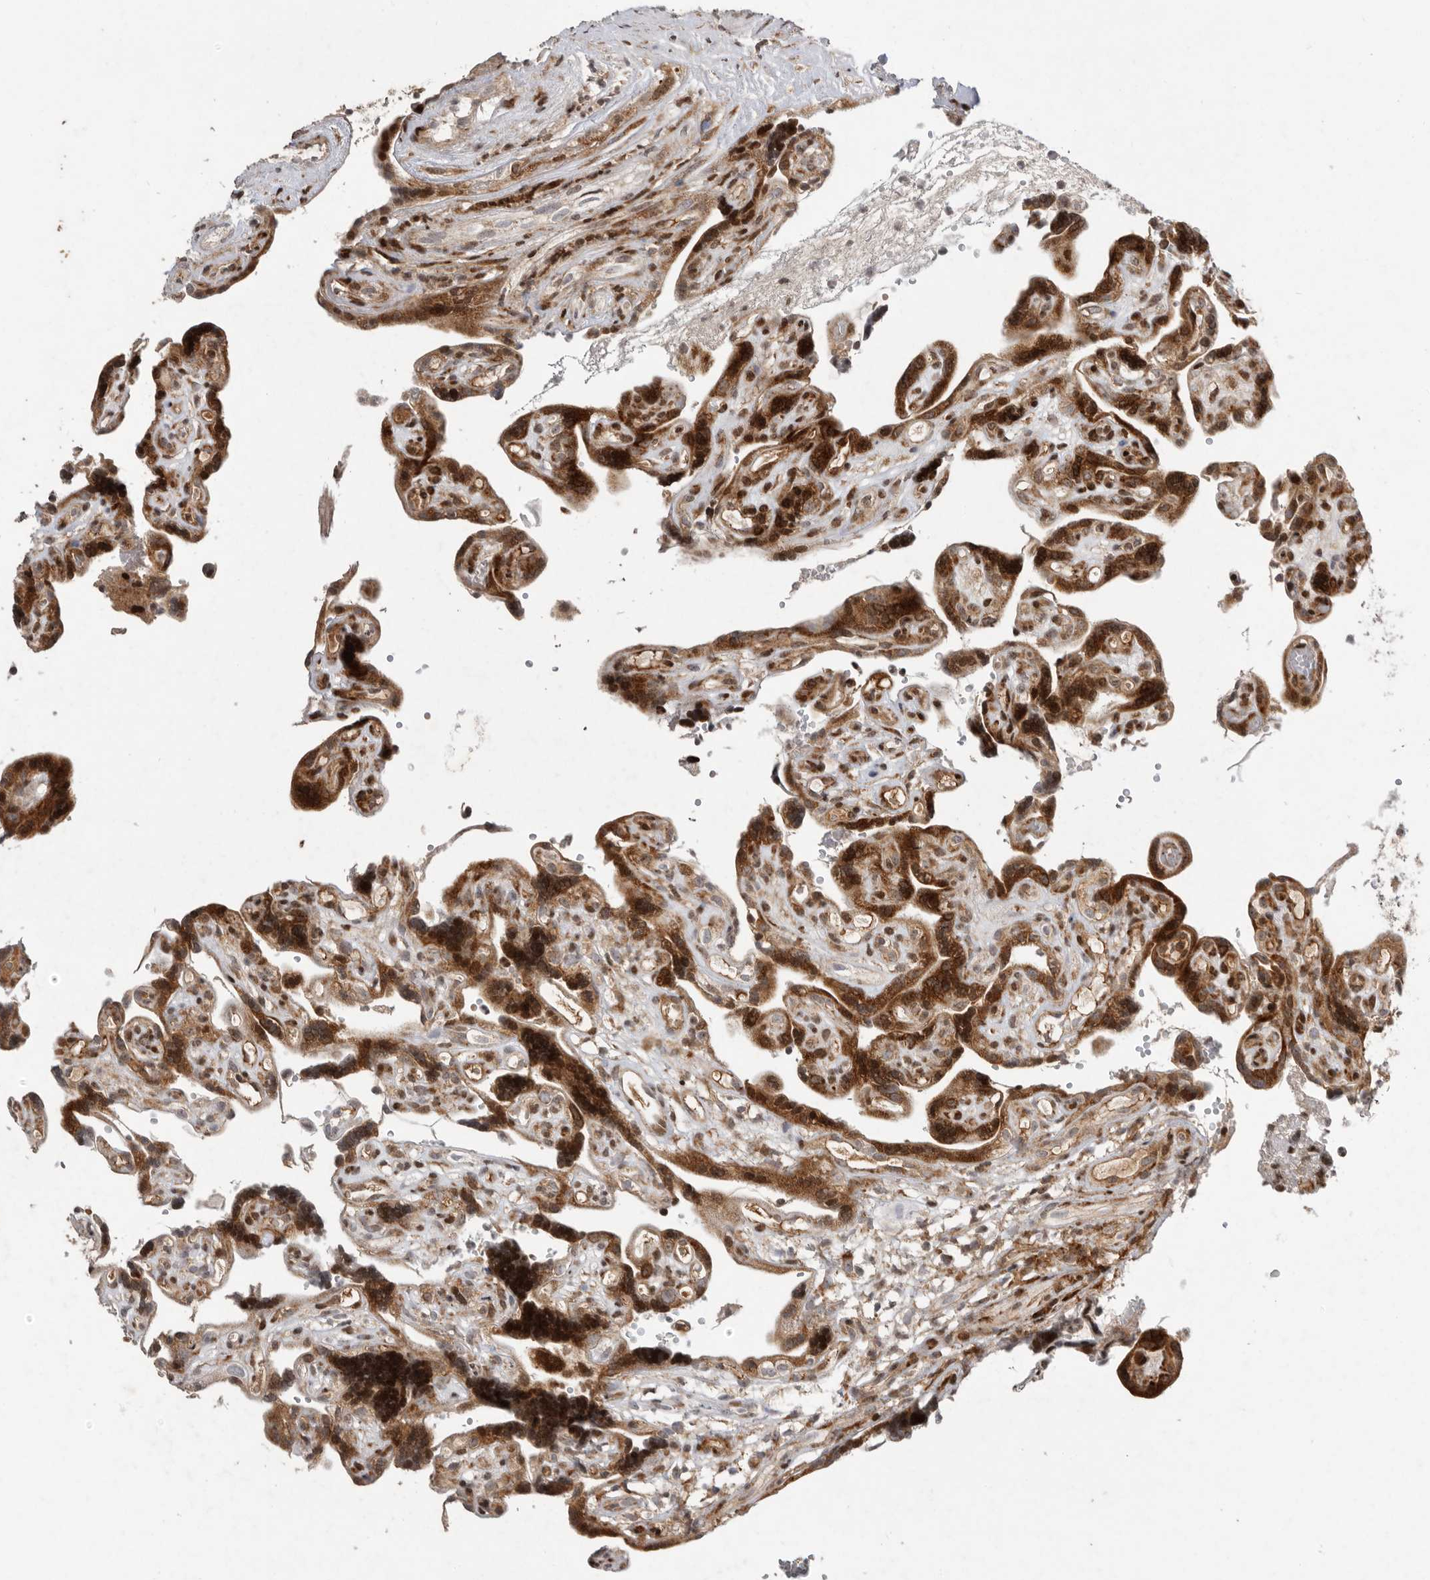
{"staining": {"intensity": "strong", "quantity": "25%-75%", "location": "cytoplasmic/membranous"}, "tissue": "placenta", "cell_type": "Decidual cells", "image_type": "normal", "snomed": [{"axis": "morphology", "description": "Normal tissue, NOS"}, {"axis": "topography", "description": "Placenta"}], "caption": "About 25%-75% of decidual cells in benign placenta display strong cytoplasmic/membranous protein expression as visualized by brown immunohistochemical staining.", "gene": "FZD3", "patient": {"sex": "female", "age": 30}}